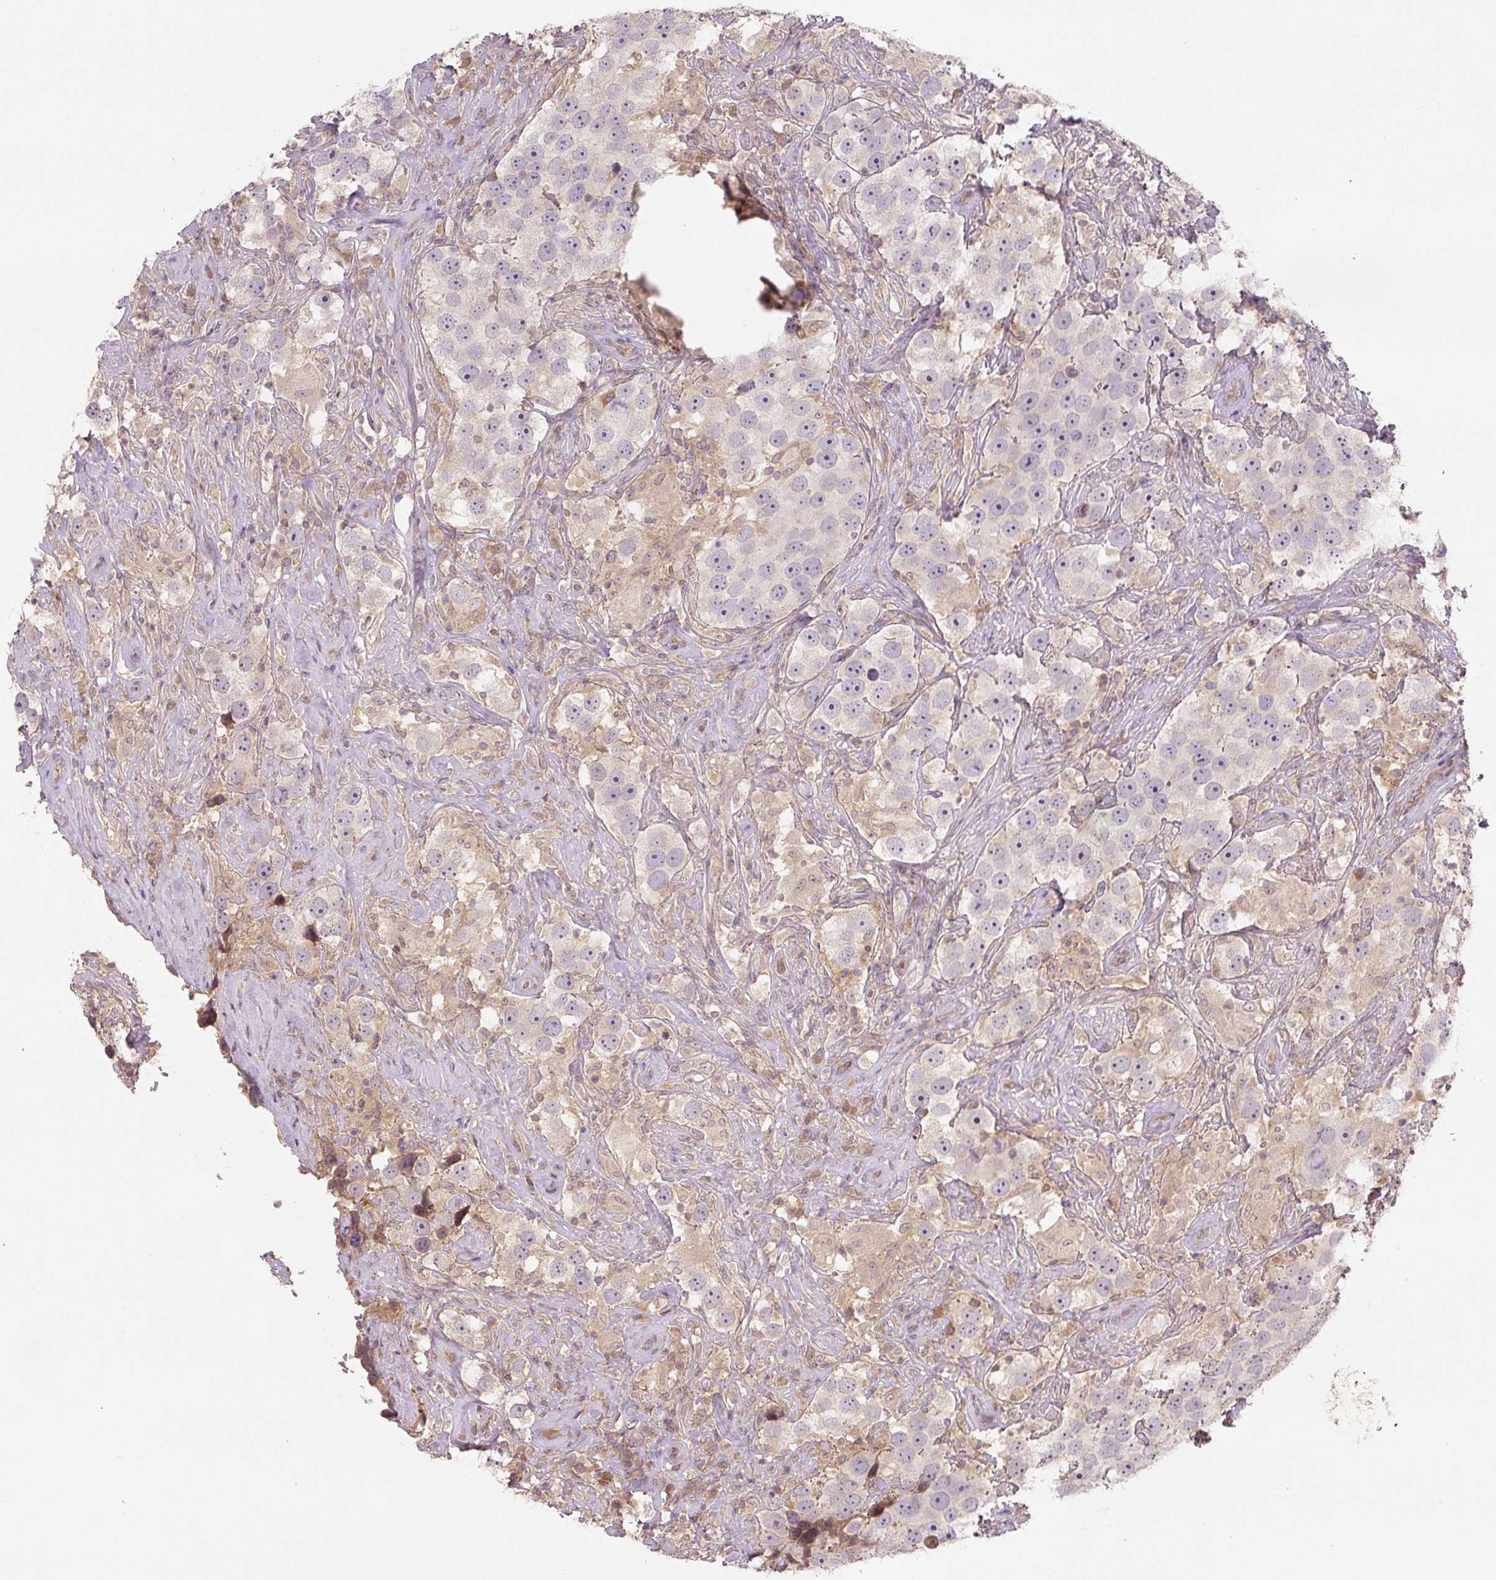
{"staining": {"intensity": "negative", "quantity": "none", "location": "none"}, "tissue": "testis cancer", "cell_type": "Tumor cells", "image_type": "cancer", "snomed": [{"axis": "morphology", "description": "Seminoma, NOS"}, {"axis": "topography", "description": "Testis"}], "caption": "Testis cancer (seminoma) stained for a protein using immunohistochemistry reveals no positivity tumor cells.", "gene": "C2orf73", "patient": {"sex": "male", "age": 49}}